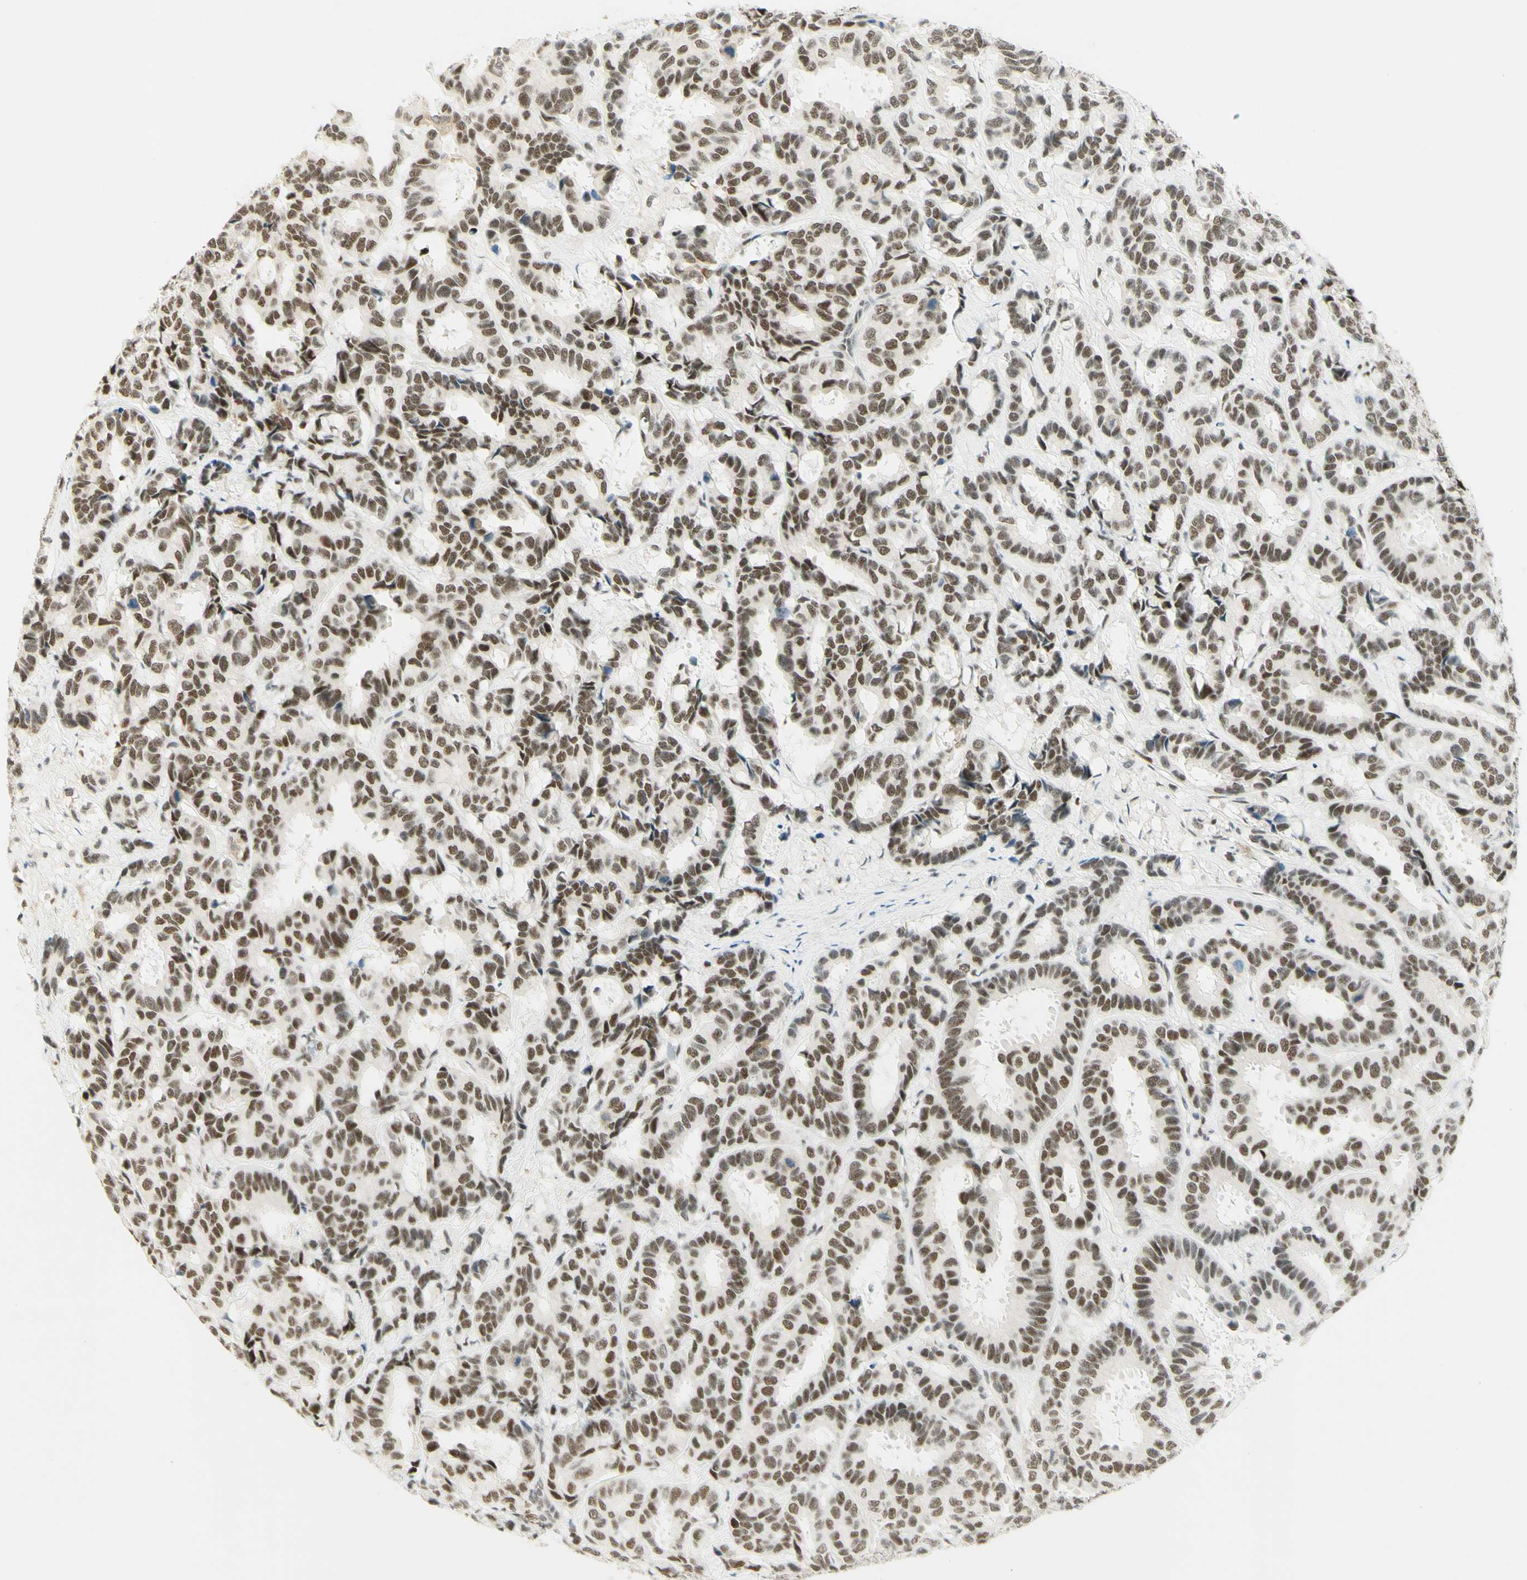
{"staining": {"intensity": "moderate", "quantity": ">75%", "location": "nuclear"}, "tissue": "breast cancer", "cell_type": "Tumor cells", "image_type": "cancer", "snomed": [{"axis": "morphology", "description": "Duct carcinoma"}, {"axis": "topography", "description": "Breast"}], "caption": "A brown stain shows moderate nuclear staining of a protein in human invasive ductal carcinoma (breast) tumor cells.", "gene": "PMS2", "patient": {"sex": "female", "age": 87}}